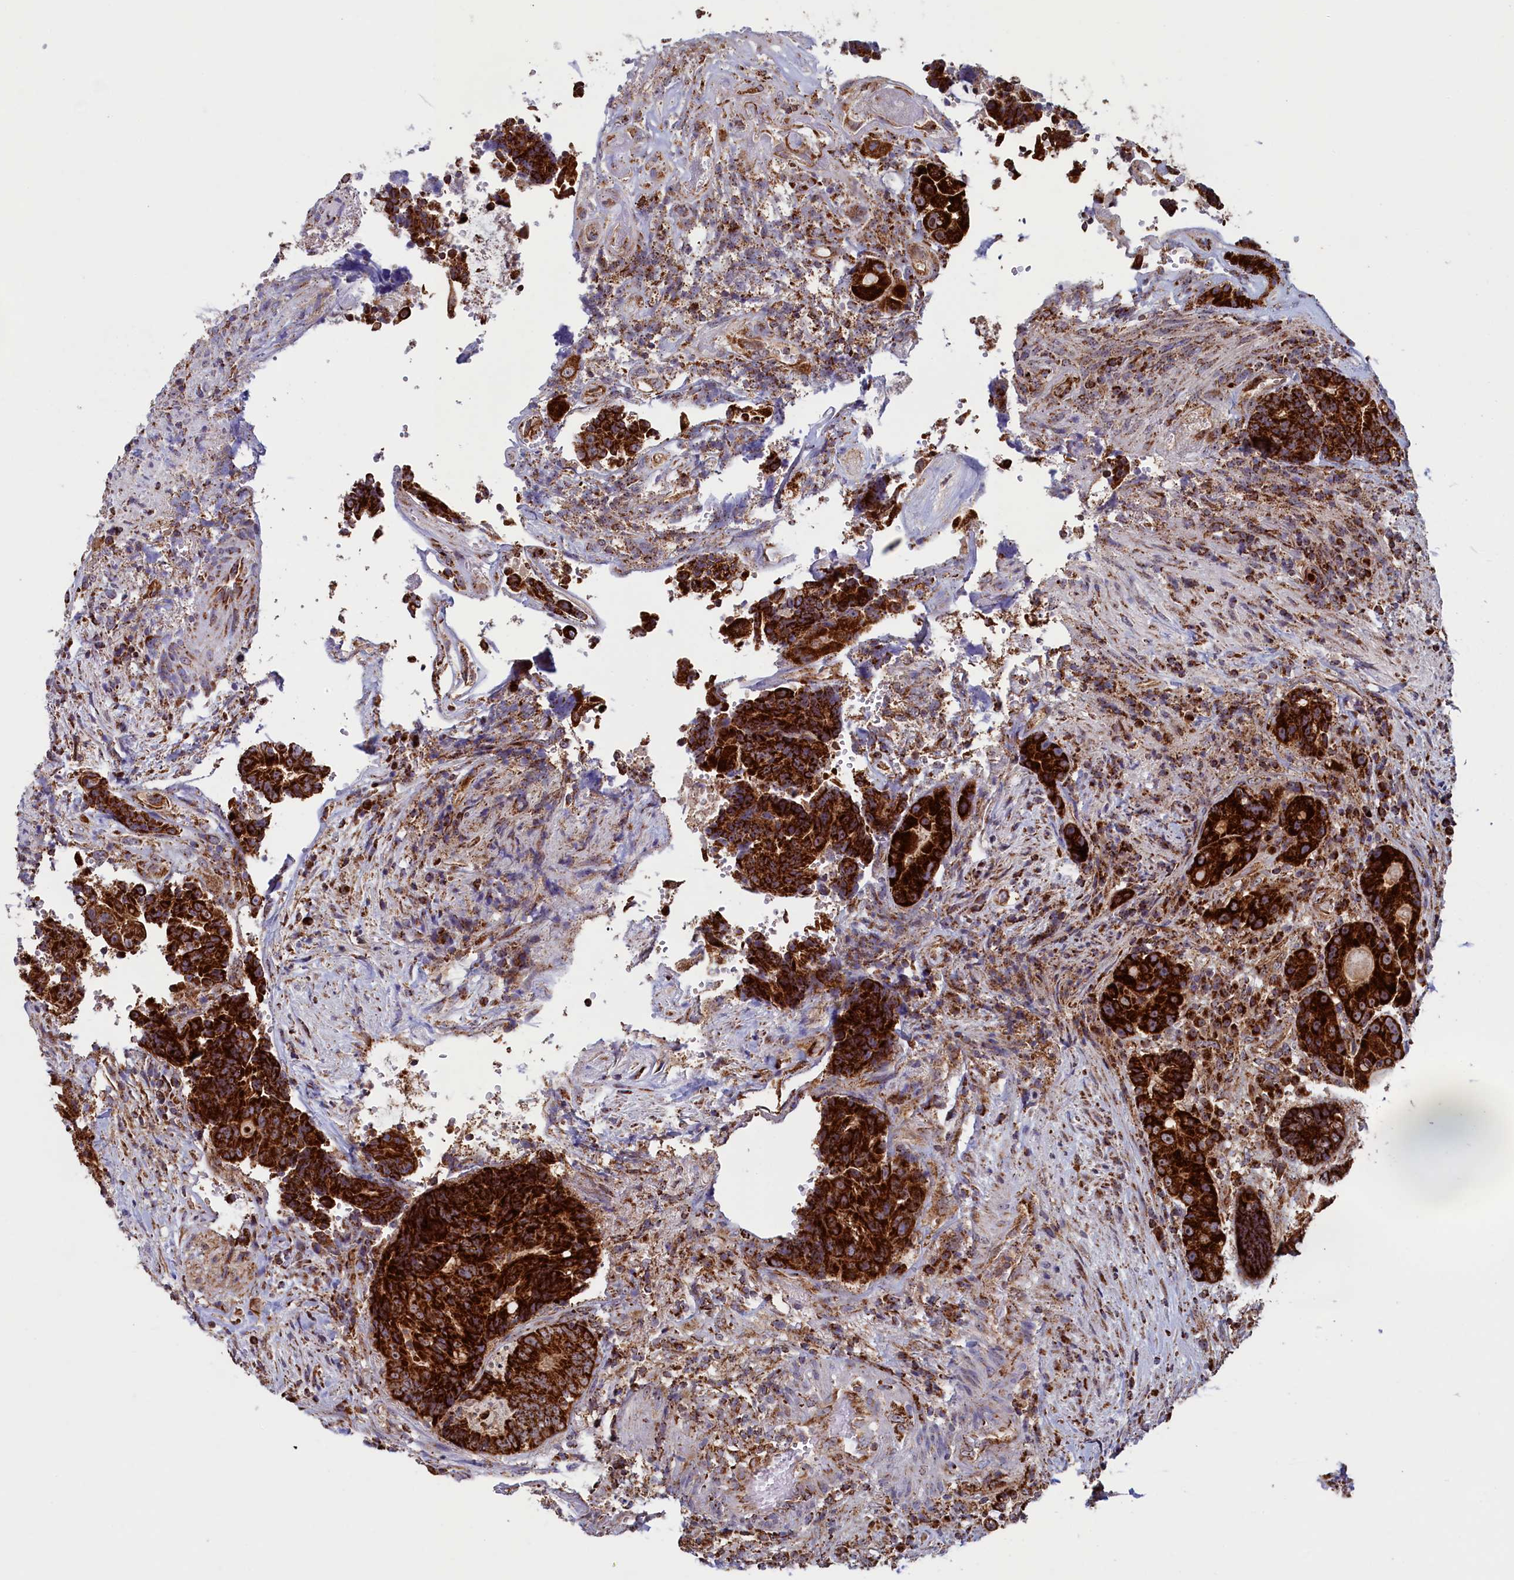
{"staining": {"intensity": "strong", "quantity": ">75%", "location": "cytoplasmic/membranous"}, "tissue": "colorectal cancer", "cell_type": "Tumor cells", "image_type": "cancer", "snomed": [{"axis": "morphology", "description": "Adenocarcinoma, NOS"}, {"axis": "topography", "description": "Rectum"}], "caption": "Colorectal cancer (adenocarcinoma) stained with a brown dye exhibits strong cytoplasmic/membranous positive staining in about >75% of tumor cells.", "gene": "UBE3B", "patient": {"sex": "male", "age": 69}}